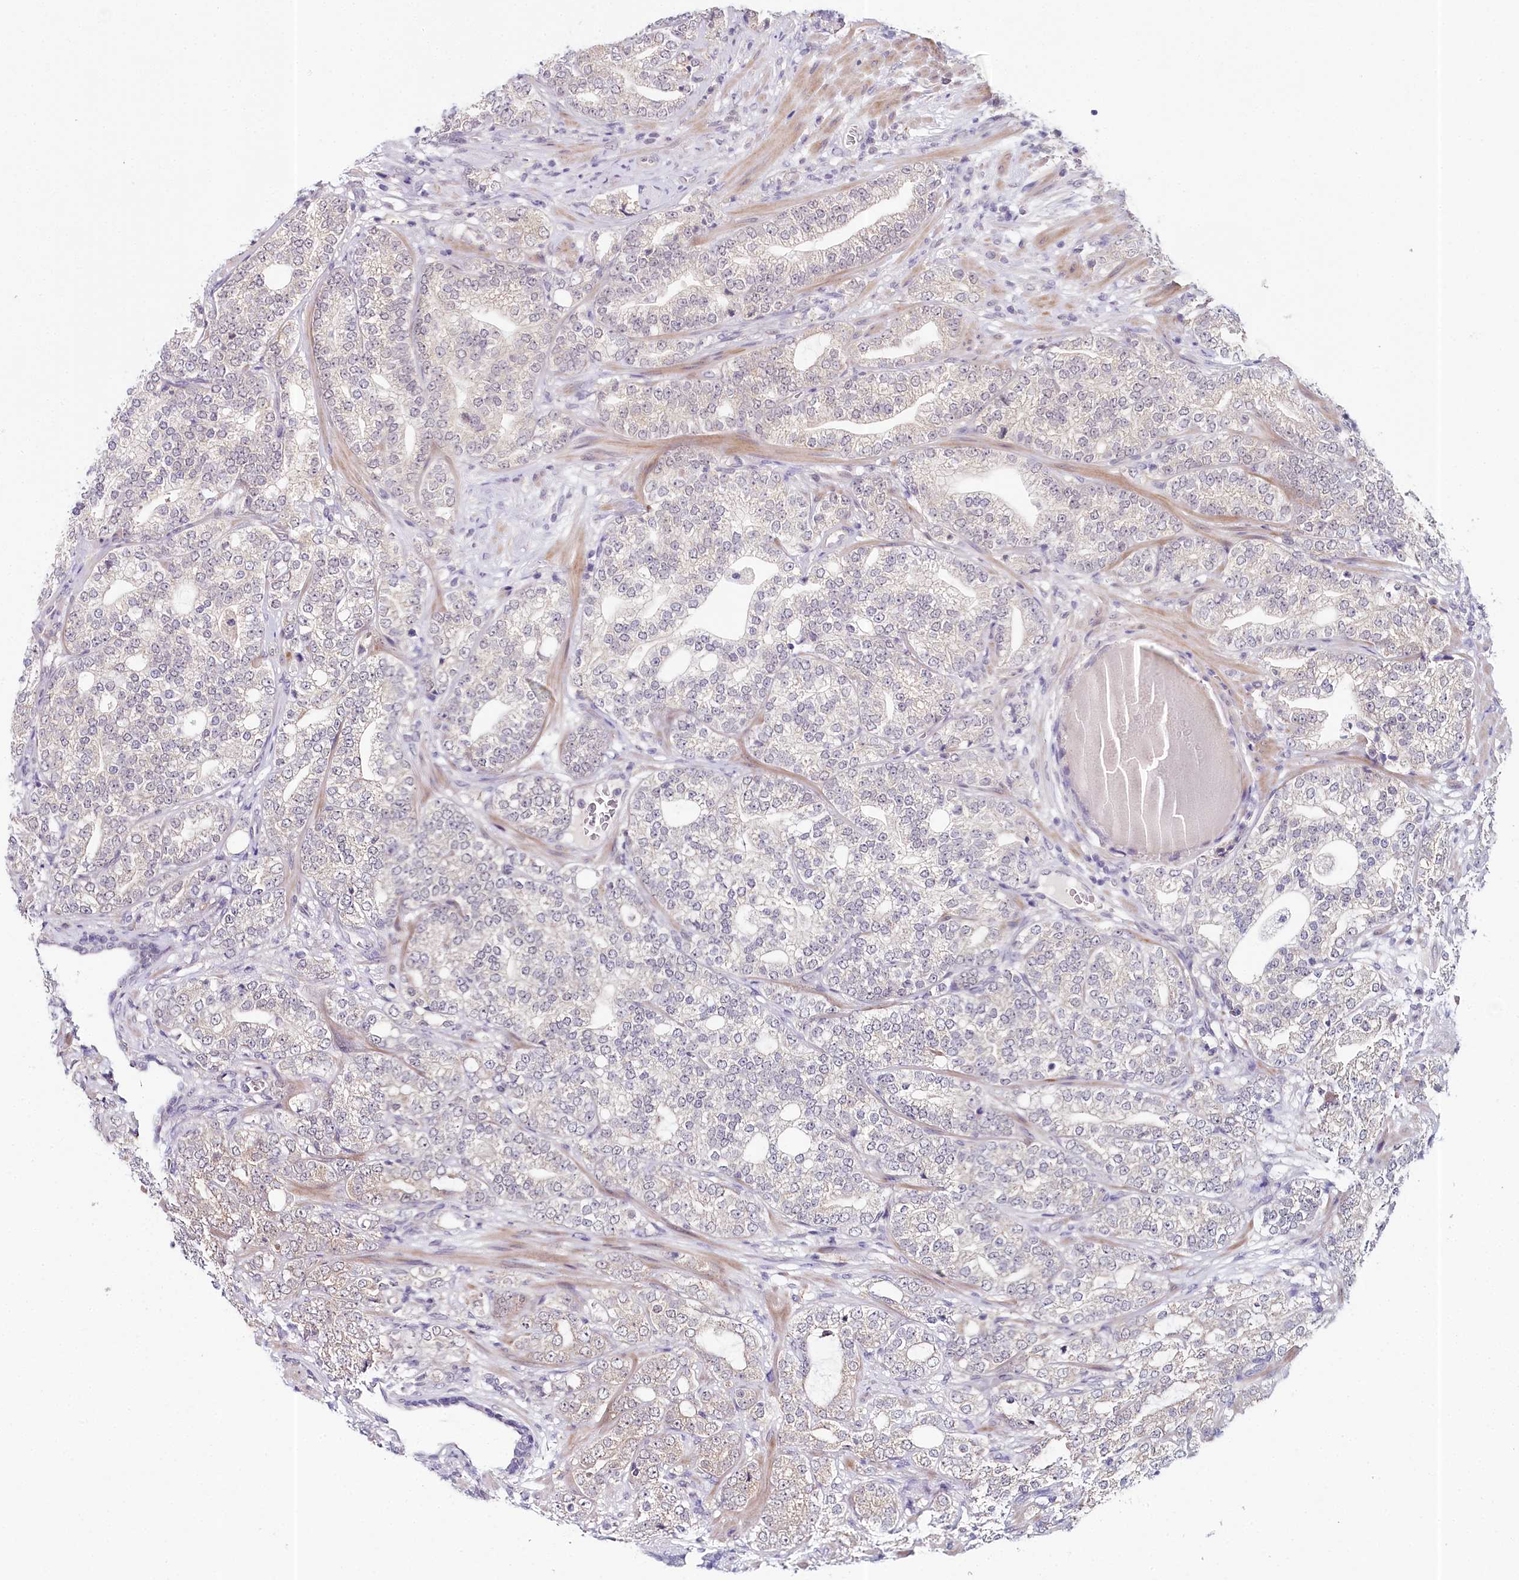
{"staining": {"intensity": "negative", "quantity": "none", "location": "none"}, "tissue": "prostate cancer", "cell_type": "Tumor cells", "image_type": "cancer", "snomed": [{"axis": "morphology", "description": "Adenocarcinoma, High grade"}, {"axis": "topography", "description": "Prostate"}], "caption": "Micrograph shows no protein staining in tumor cells of prostate cancer (adenocarcinoma (high-grade)) tissue.", "gene": "AMTN", "patient": {"sex": "male", "age": 64}}